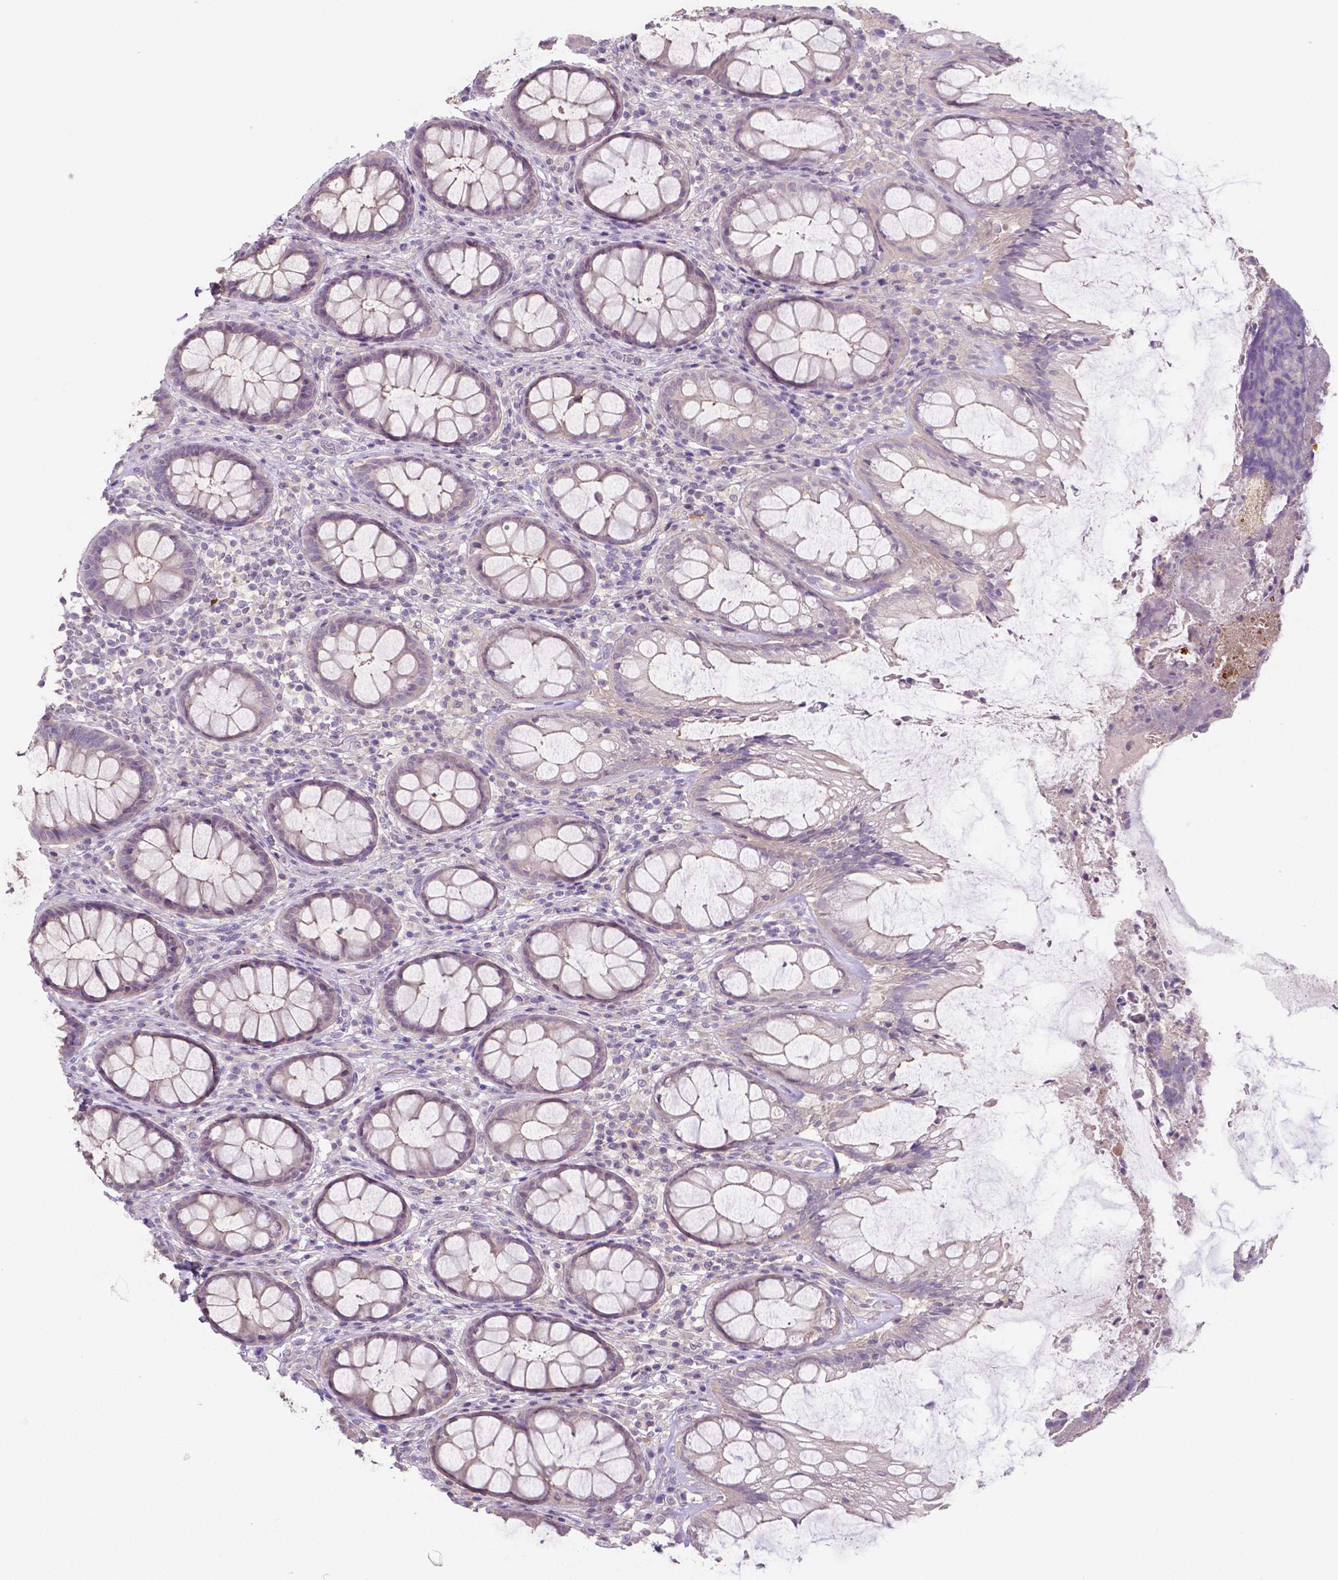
{"staining": {"intensity": "negative", "quantity": "none", "location": "none"}, "tissue": "rectum", "cell_type": "Glandular cells", "image_type": "normal", "snomed": [{"axis": "morphology", "description": "Normal tissue, NOS"}, {"axis": "topography", "description": "Rectum"}], "caption": "A histopathology image of rectum stained for a protein reveals no brown staining in glandular cells. Nuclei are stained in blue.", "gene": "CRMP1", "patient": {"sex": "male", "age": 72}}